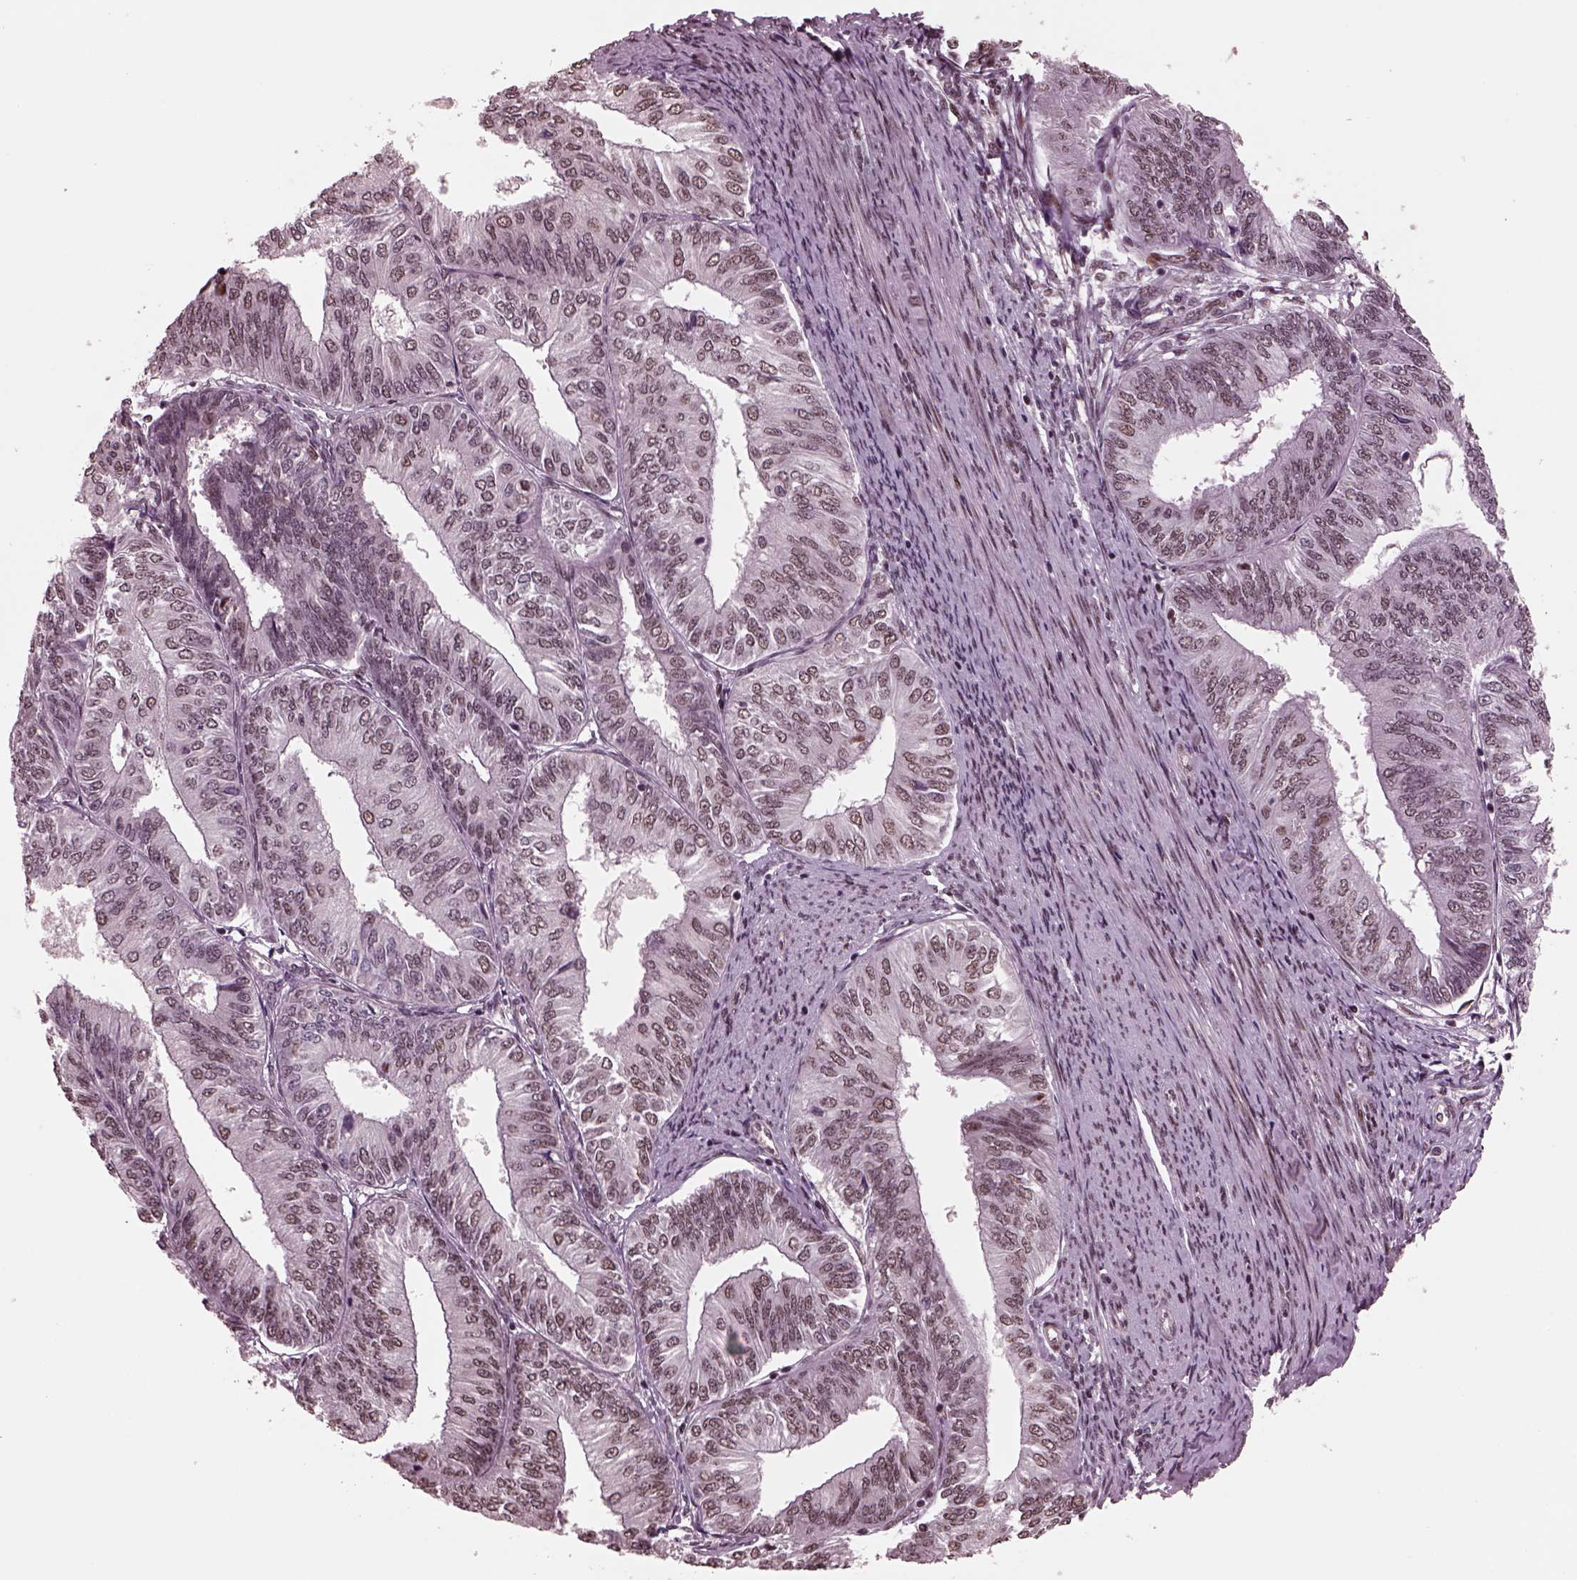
{"staining": {"intensity": "weak", "quantity": "25%-75%", "location": "nuclear"}, "tissue": "endometrial cancer", "cell_type": "Tumor cells", "image_type": "cancer", "snomed": [{"axis": "morphology", "description": "Adenocarcinoma, NOS"}, {"axis": "topography", "description": "Endometrium"}], "caption": "This is an image of immunohistochemistry staining of endometrial cancer, which shows weak staining in the nuclear of tumor cells.", "gene": "NAP1L5", "patient": {"sex": "female", "age": 58}}